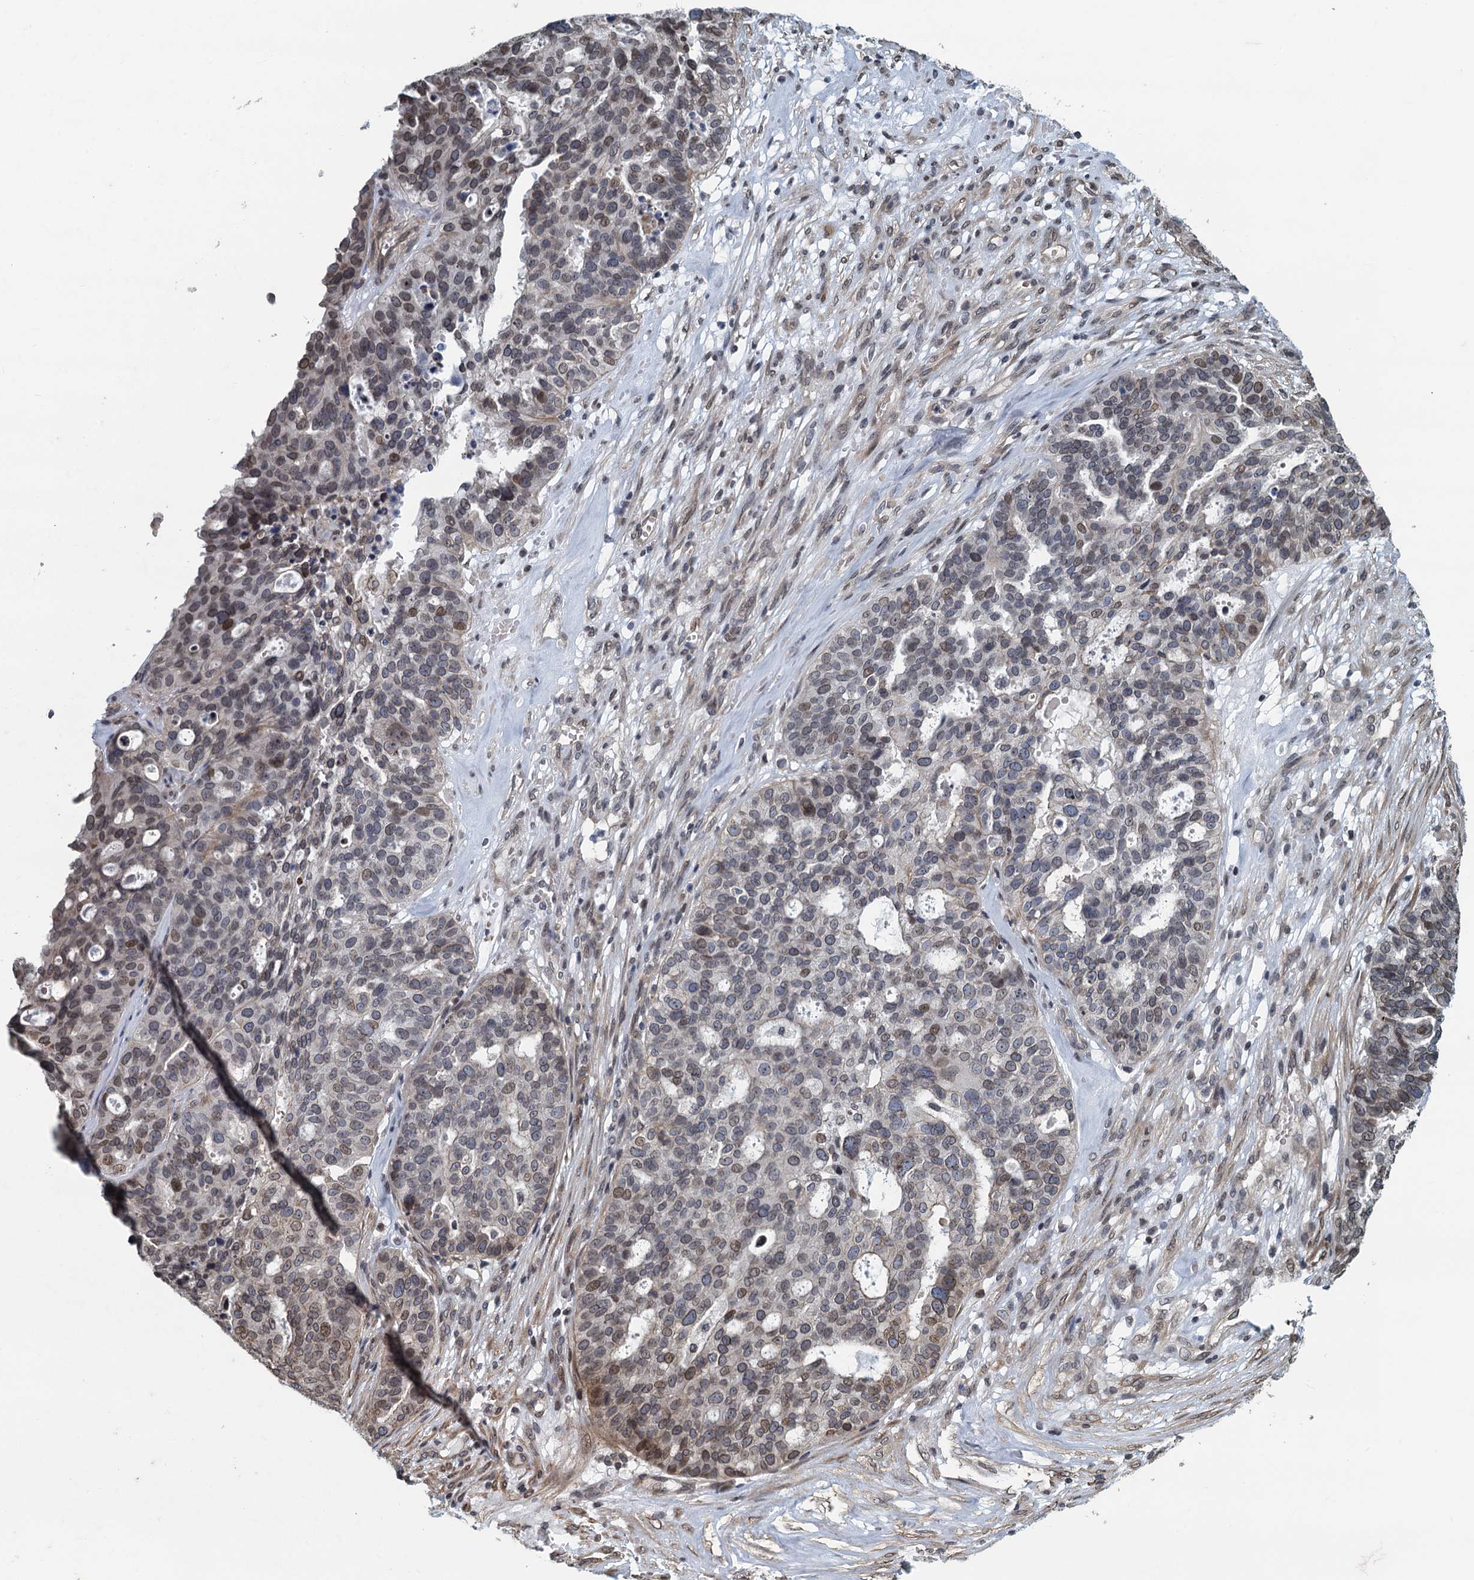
{"staining": {"intensity": "weak", "quantity": "25%-75%", "location": "cytoplasmic/membranous,nuclear"}, "tissue": "ovarian cancer", "cell_type": "Tumor cells", "image_type": "cancer", "snomed": [{"axis": "morphology", "description": "Cystadenocarcinoma, serous, NOS"}, {"axis": "topography", "description": "Ovary"}], "caption": "Weak cytoplasmic/membranous and nuclear positivity is seen in approximately 25%-75% of tumor cells in ovarian cancer (serous cystadenocarcinoma).", "gene": "CCDC34", "patient": {"sex": "female", "age": 59}}